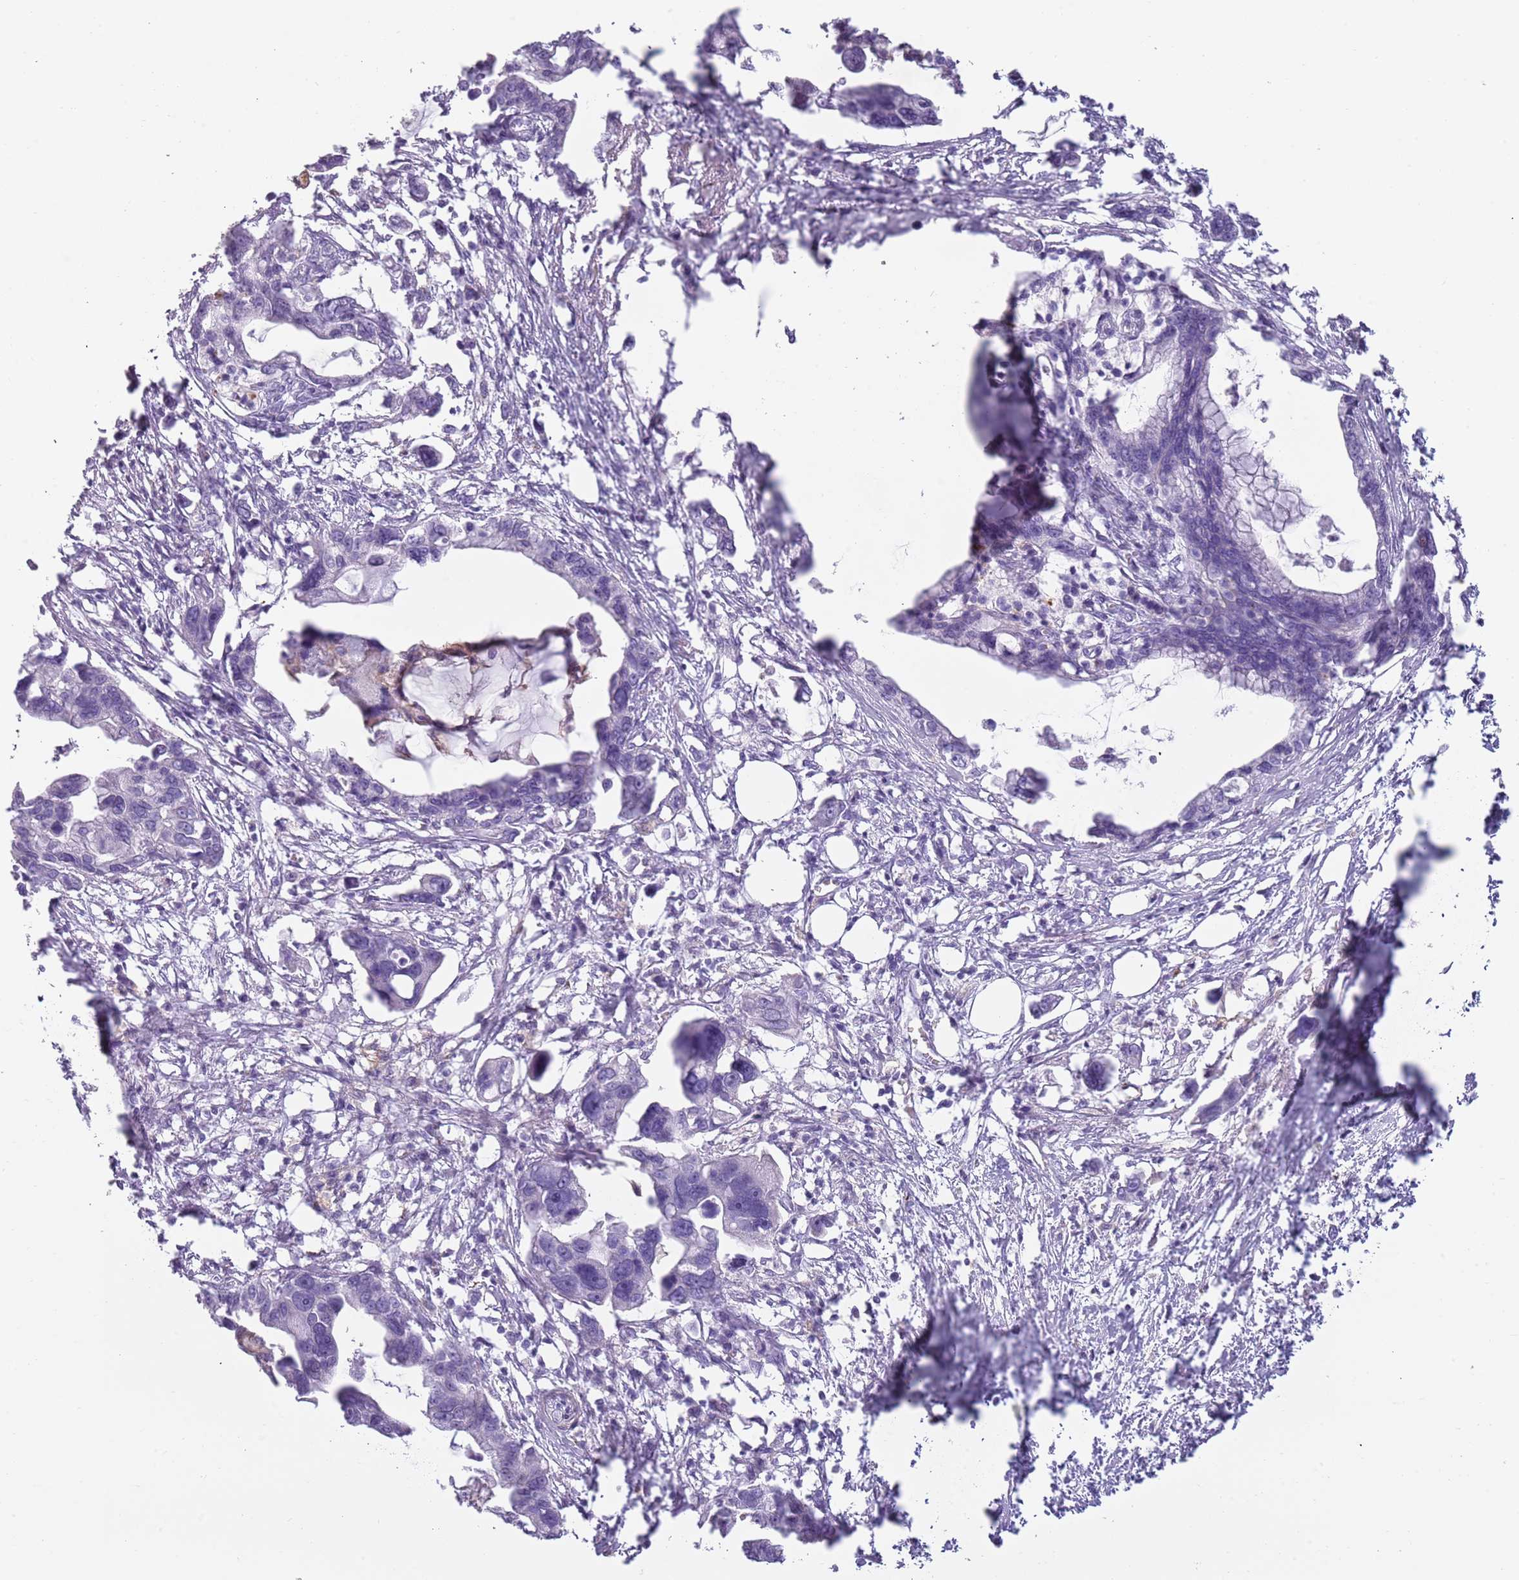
{"staining": {"intensity": "negative", "quantity": "none", "location": "none"}, "tissue": "pancreatic cancer", "cell_type": "Tumor cells", "image_type": "cancer", "snomed": [{"axis": "morphology", "description": "Adenocarcinoma, NOS"}, {"axis": "topography", "description": "Pancreas"}], "caption": "An image of adenocarcinoma (pancreatic) stained for a protein displays no brown staining in tumor cells.", "gene": "COLEC12", "patient": {"sex": "female", "age": 83}}